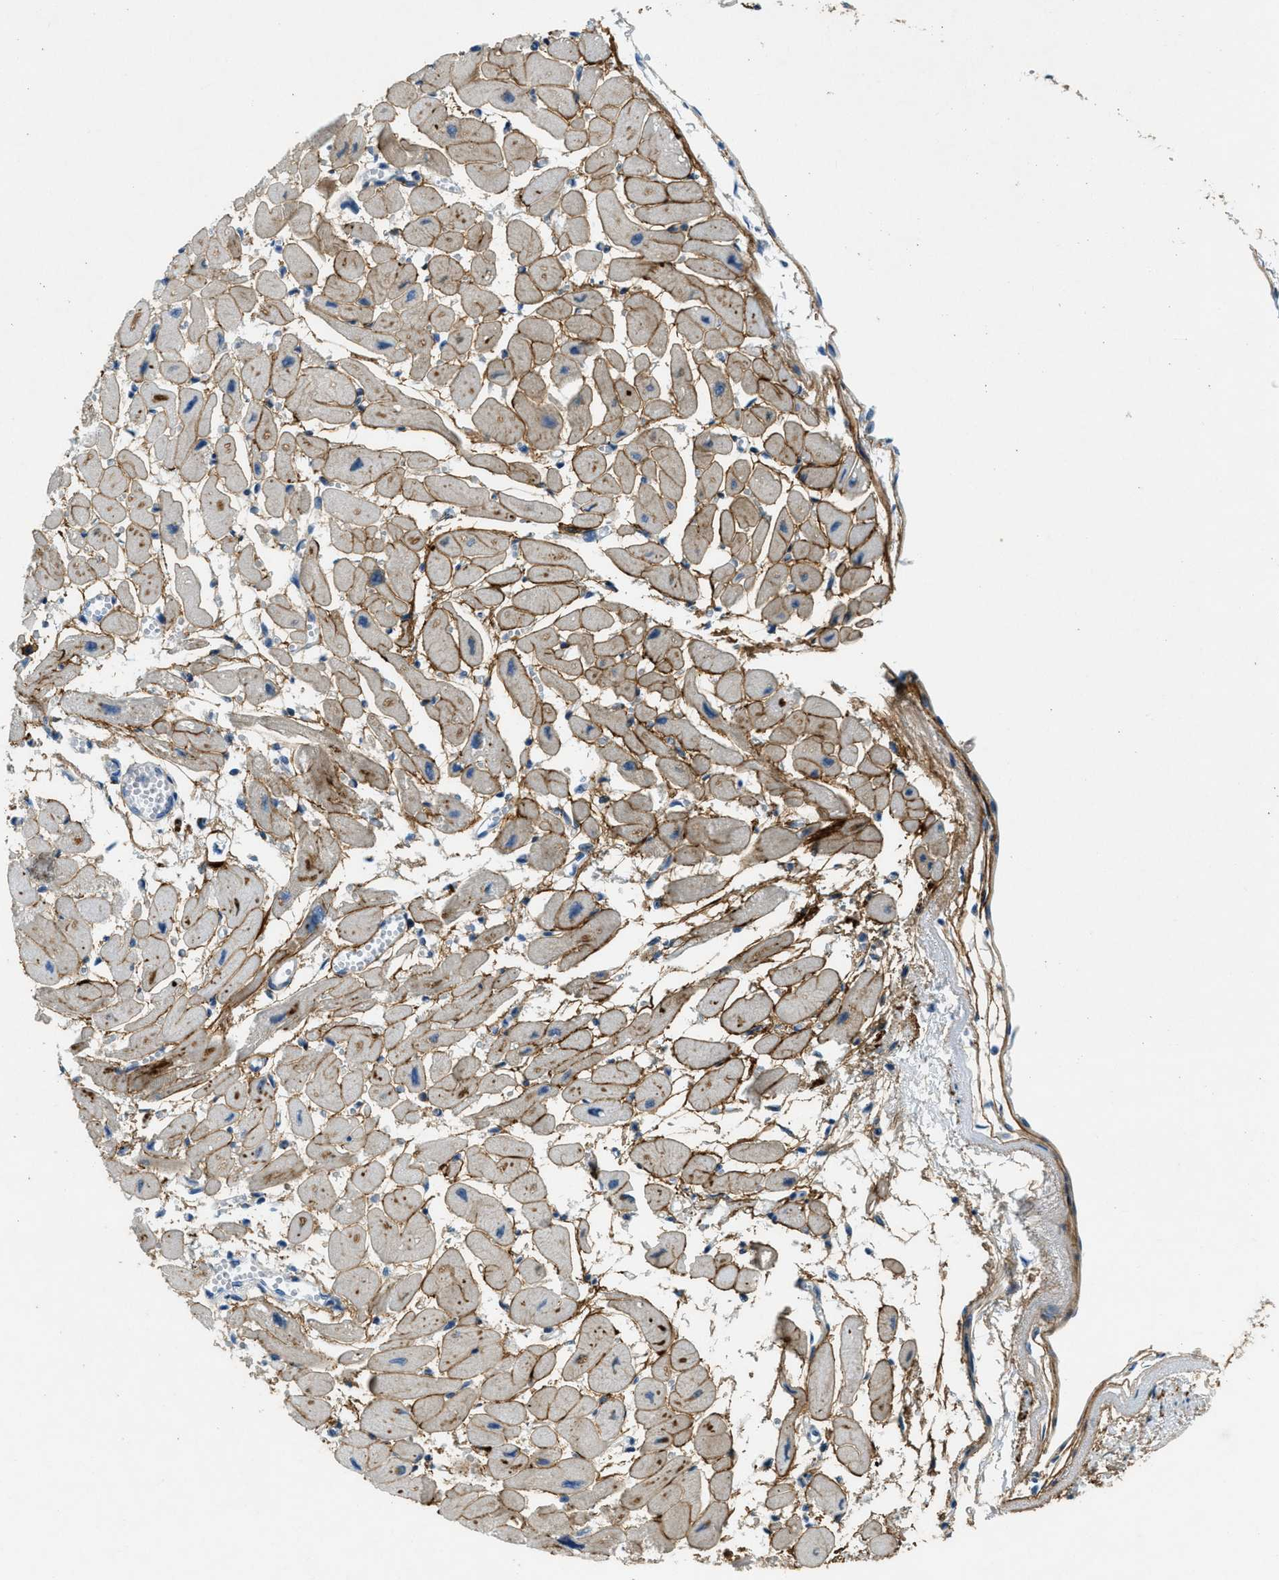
{"staining": {"intensity": "moderate", "quantity": ">75%", "location": "cytoplasmic/membranous"}, "tissue": "heart muscle", "cell_type": "Cardiomyocytes", "image_type": "normal", "snomed": [{"axis": "morphology", "description": "Normal tissue, NOS"}, {"axis": "topography", "description": "Heart"}], "caption": "A brown stain shows moderate cytoplasmic/membranous expression of a protein in cardiomyocytes of normal human heart muscle.", "gene": "SNX14", "patient": {"sex": "female", "age": 54}}